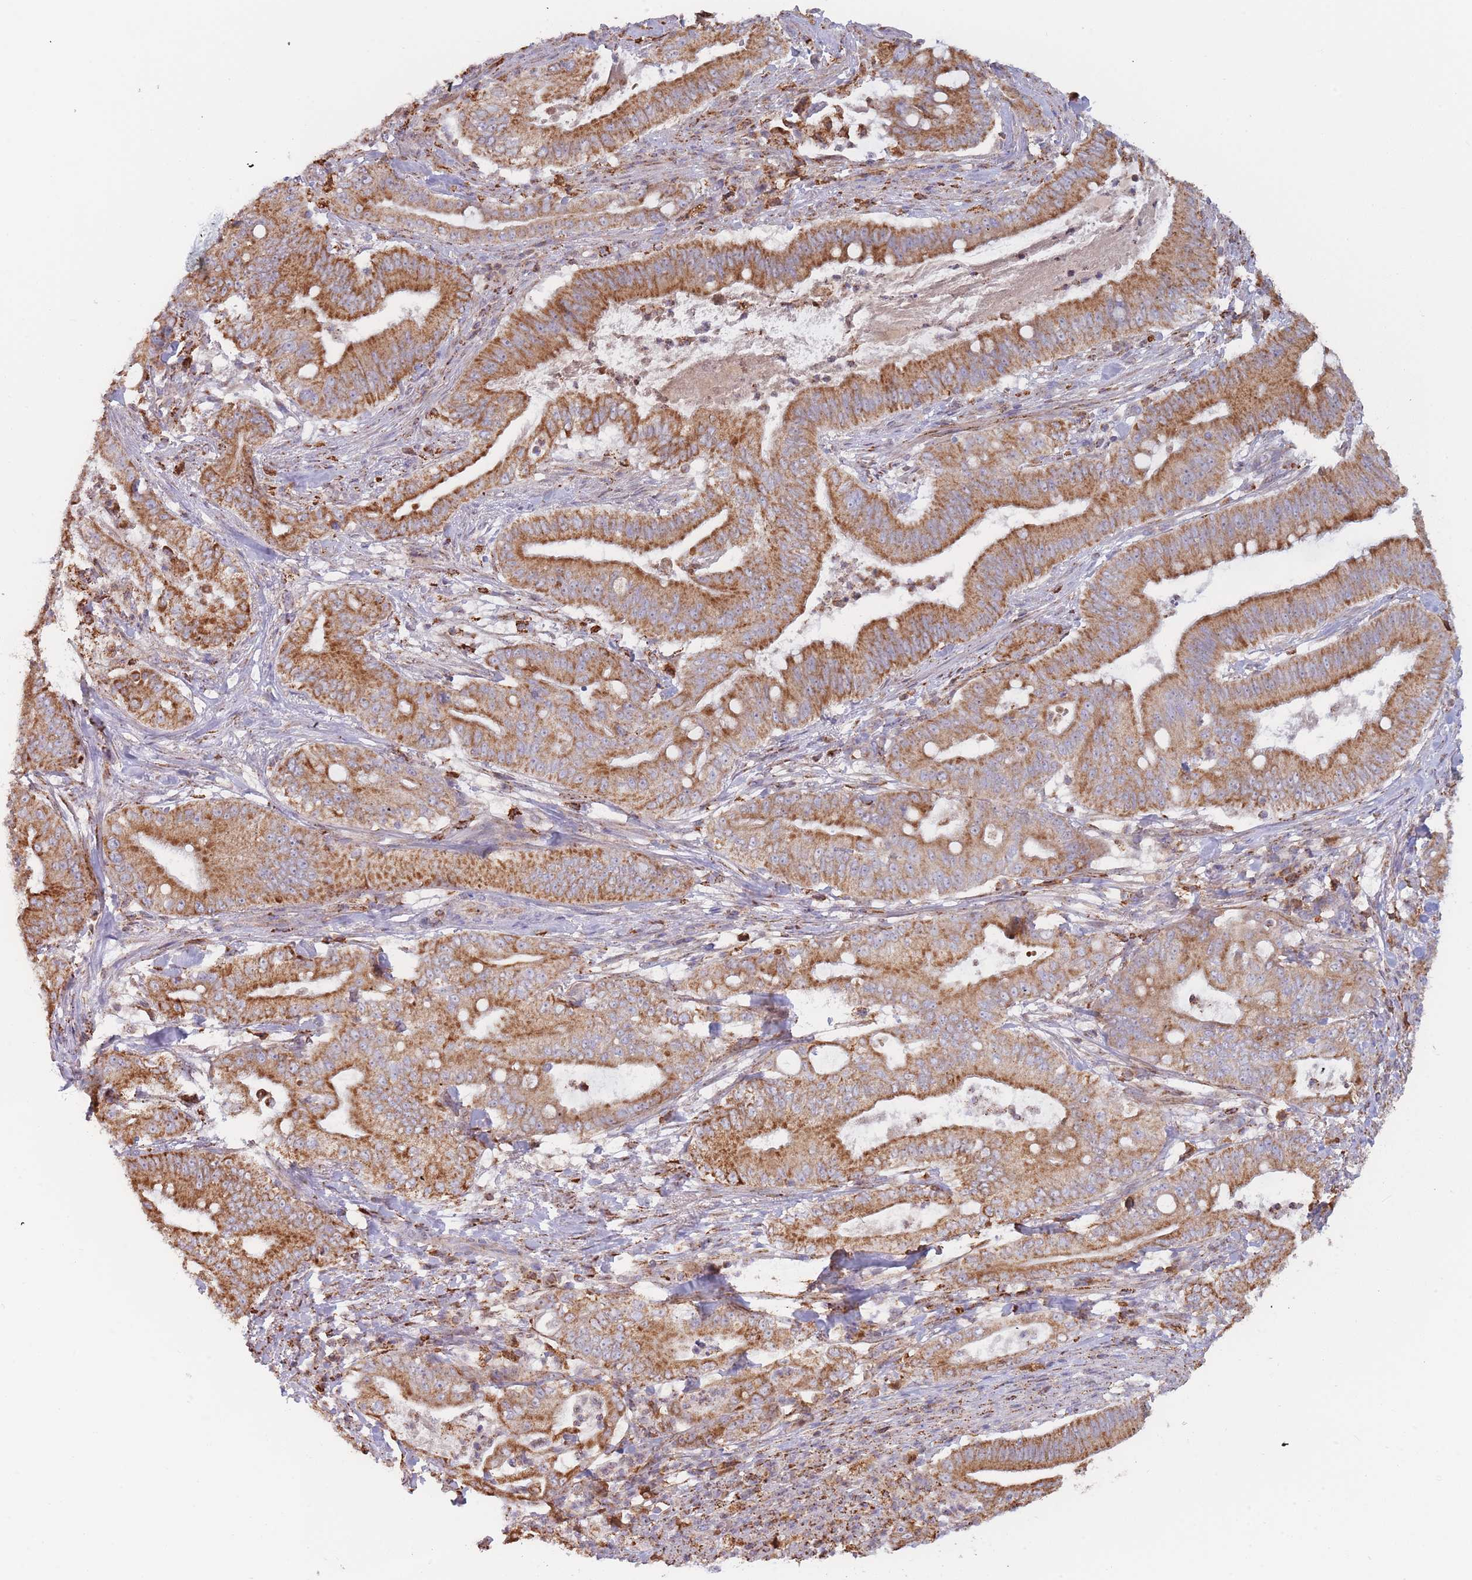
{"staining": {"intensity": "strong", "quantity": ">75%", "location": "cytoplasmic/membranous"}, "tissue": "pancreatic cancer", "cell_type": "Tumor cells", "image_type": "cancer", "snomed": [{"axis": "morphology", "description": "Adenocarcinoma, NOS"}, {"axis": "topography", "description": "Pancreas"}], "caption": "Human pancreatic adenocarcinoma stained with a protein marker reveals strong staining in tumor cells.", "gene": "MRPL17", "patient": {"sex": "male", "age": 71}}